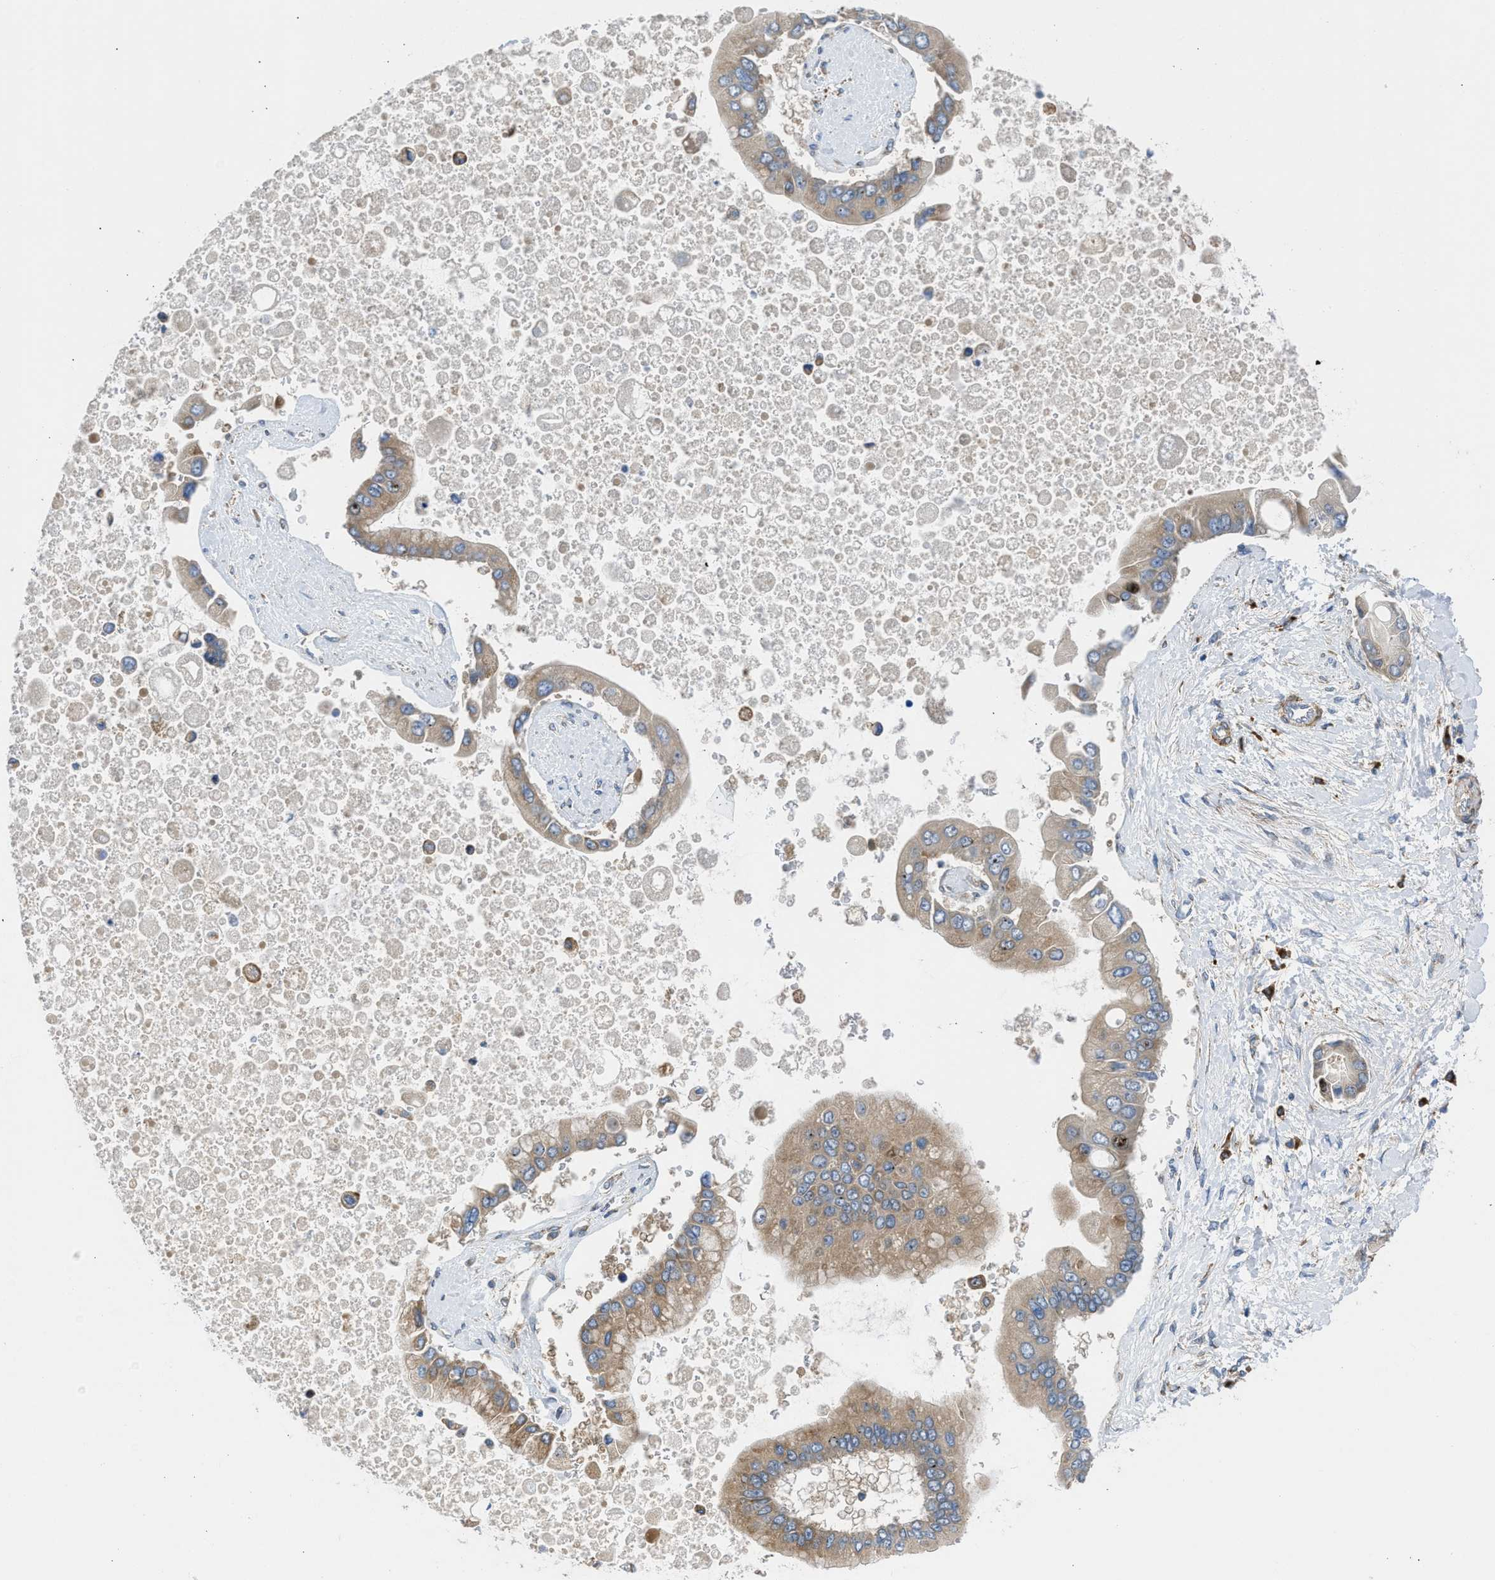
{"staining": {"intensity": "moderate", "quantity": "25%-75%", "location": "cytoplasmic/membranous"}, "tissue": "liver cancer", "cell_type": "Tumor cells", "image_type": "cancer", "snomed": [{"axis": "morphology", "description": "Cholangiocarcinoma"}, {"axis": "topography", "description": "Liver"}], "caption": "The histopathology image reveals staining of liver cancer, revealing moderate cytoplasmic/membranous protein staining (brown color) within tumor cells. Immunohistochemistry (ihc) stains the protein of interest in brown and the nuclei are stained blue.", "gene": "CHKB", "patient": {"sex": "male", "age": 50}}